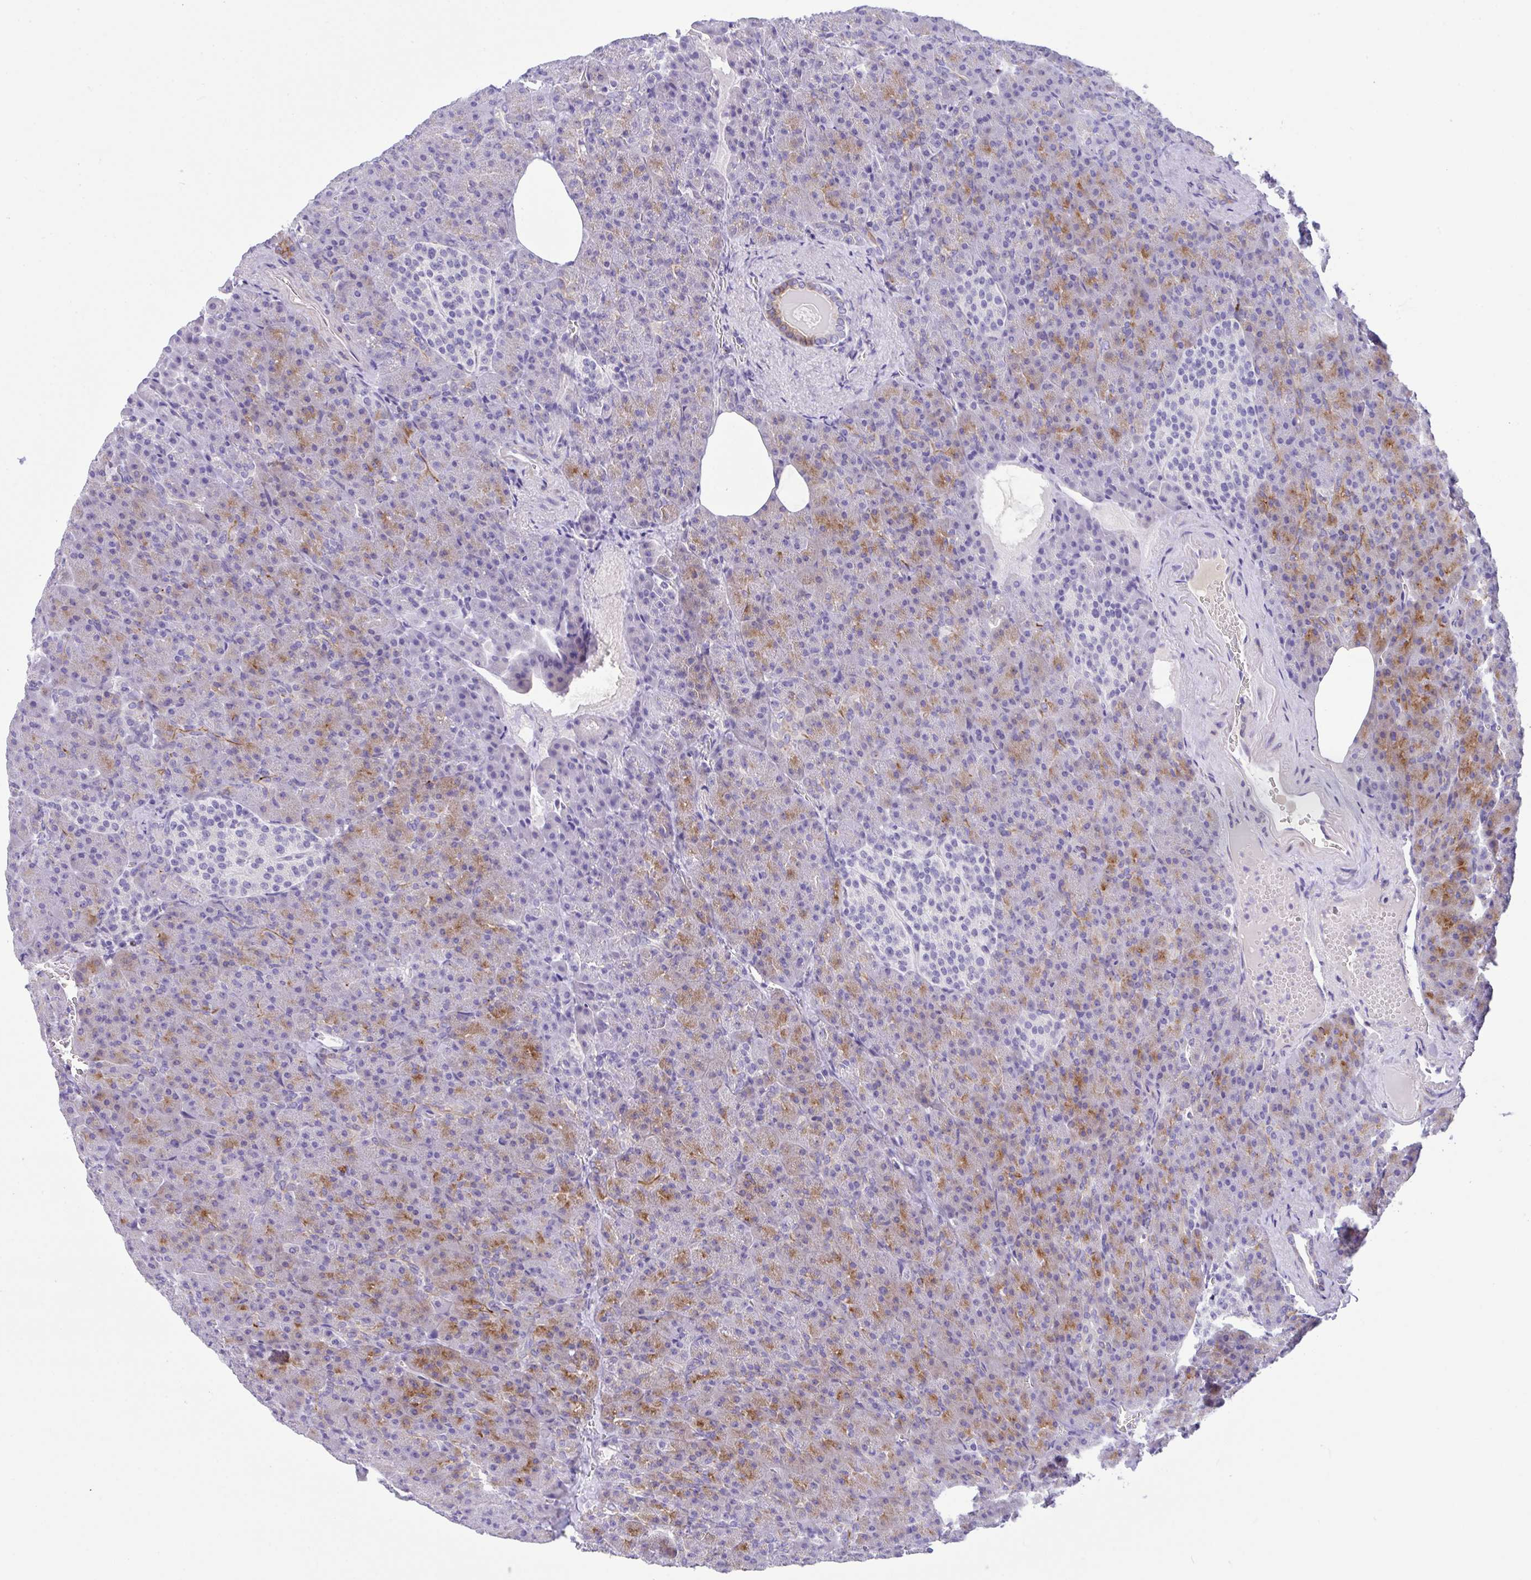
{"staining": {"intensity": "moderate", "quantity": "<25%", "location": "cytoplasmic/membranous"}, "tissue": "pancreas", "cell_type": "Exocrine glandular cells", "image_type": "normal", "snomed": [{"axis": "morphology", "description": "Normal tissue, NOS"}, {"axis": "topography", "description": "Pancreas"}], "caption": "This is a histology image of immunohistochemistry staining of benign pancreas, which shows moderate expression in the cytoplasmic/membranous of exocrine glandular cells.", "gene": "FBXL20", "patient": {"sex": "female", "age": 74}}